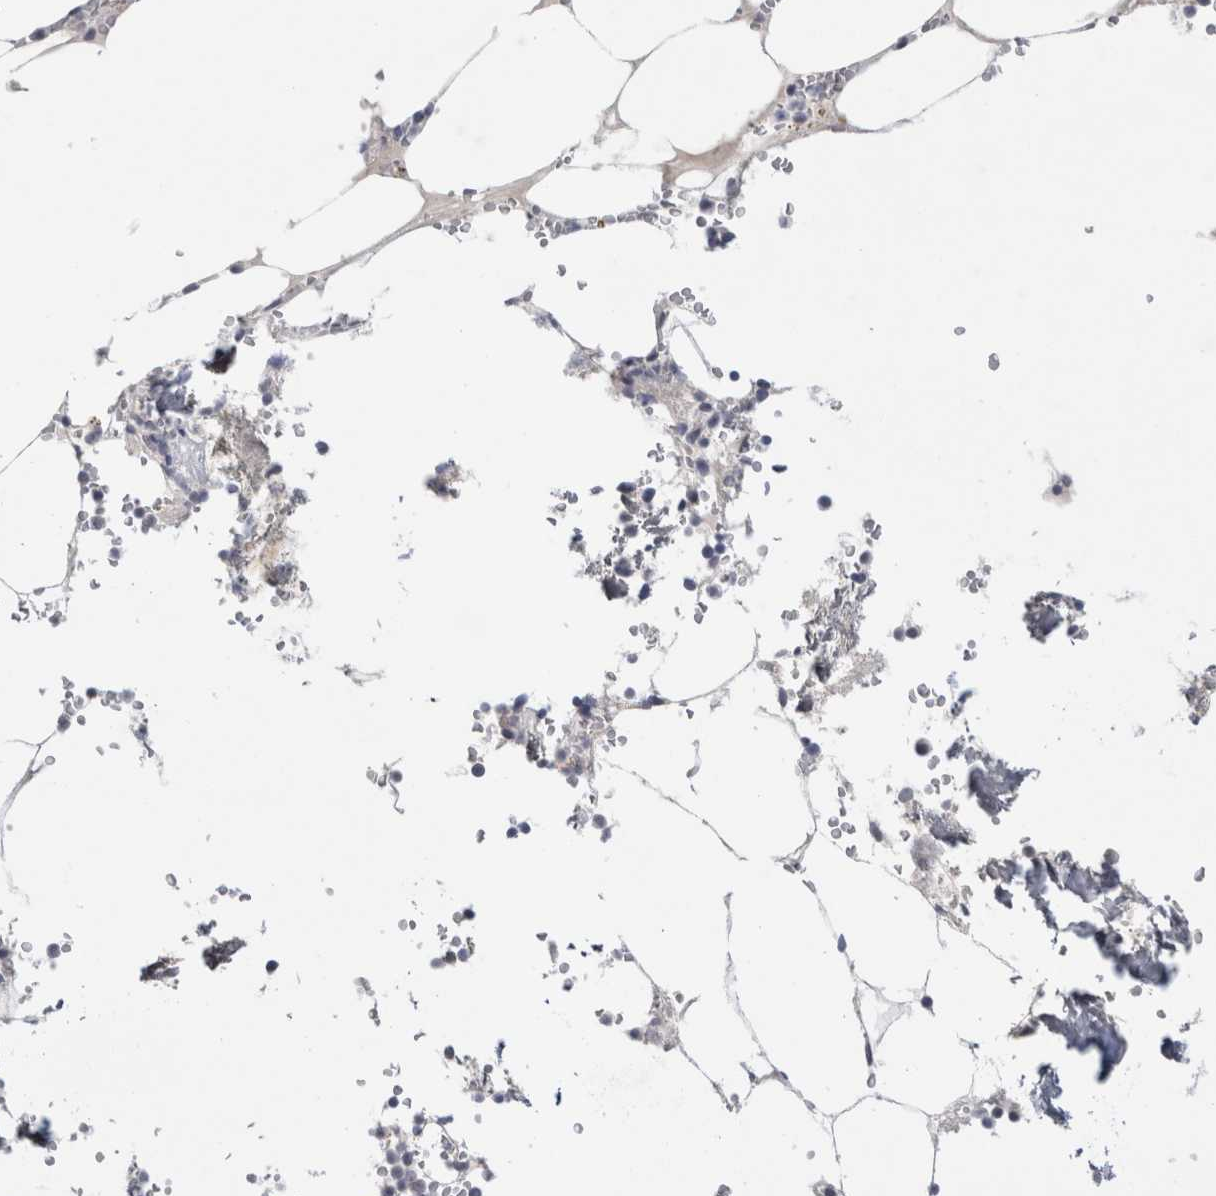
{"staining": {"intensity": "negative", "quantity": "none", "location": "none"}, "tissue": "bone marrow", "cell_type": "Hematopoietic cells", "image_type": "normal", "snomed": [{"axis": "morphology", "description": "Normal tissue, NOS"}, {"axis": "topography", "description": "Bone marrow"}], "caption": "IHC histopathology image of benign bone marrow: bone marrow stained with DAB shows no significant protein expression in hematopoietic cells.", "gene": "TONSL", "patient": {"sex": "male", "age": 70}}